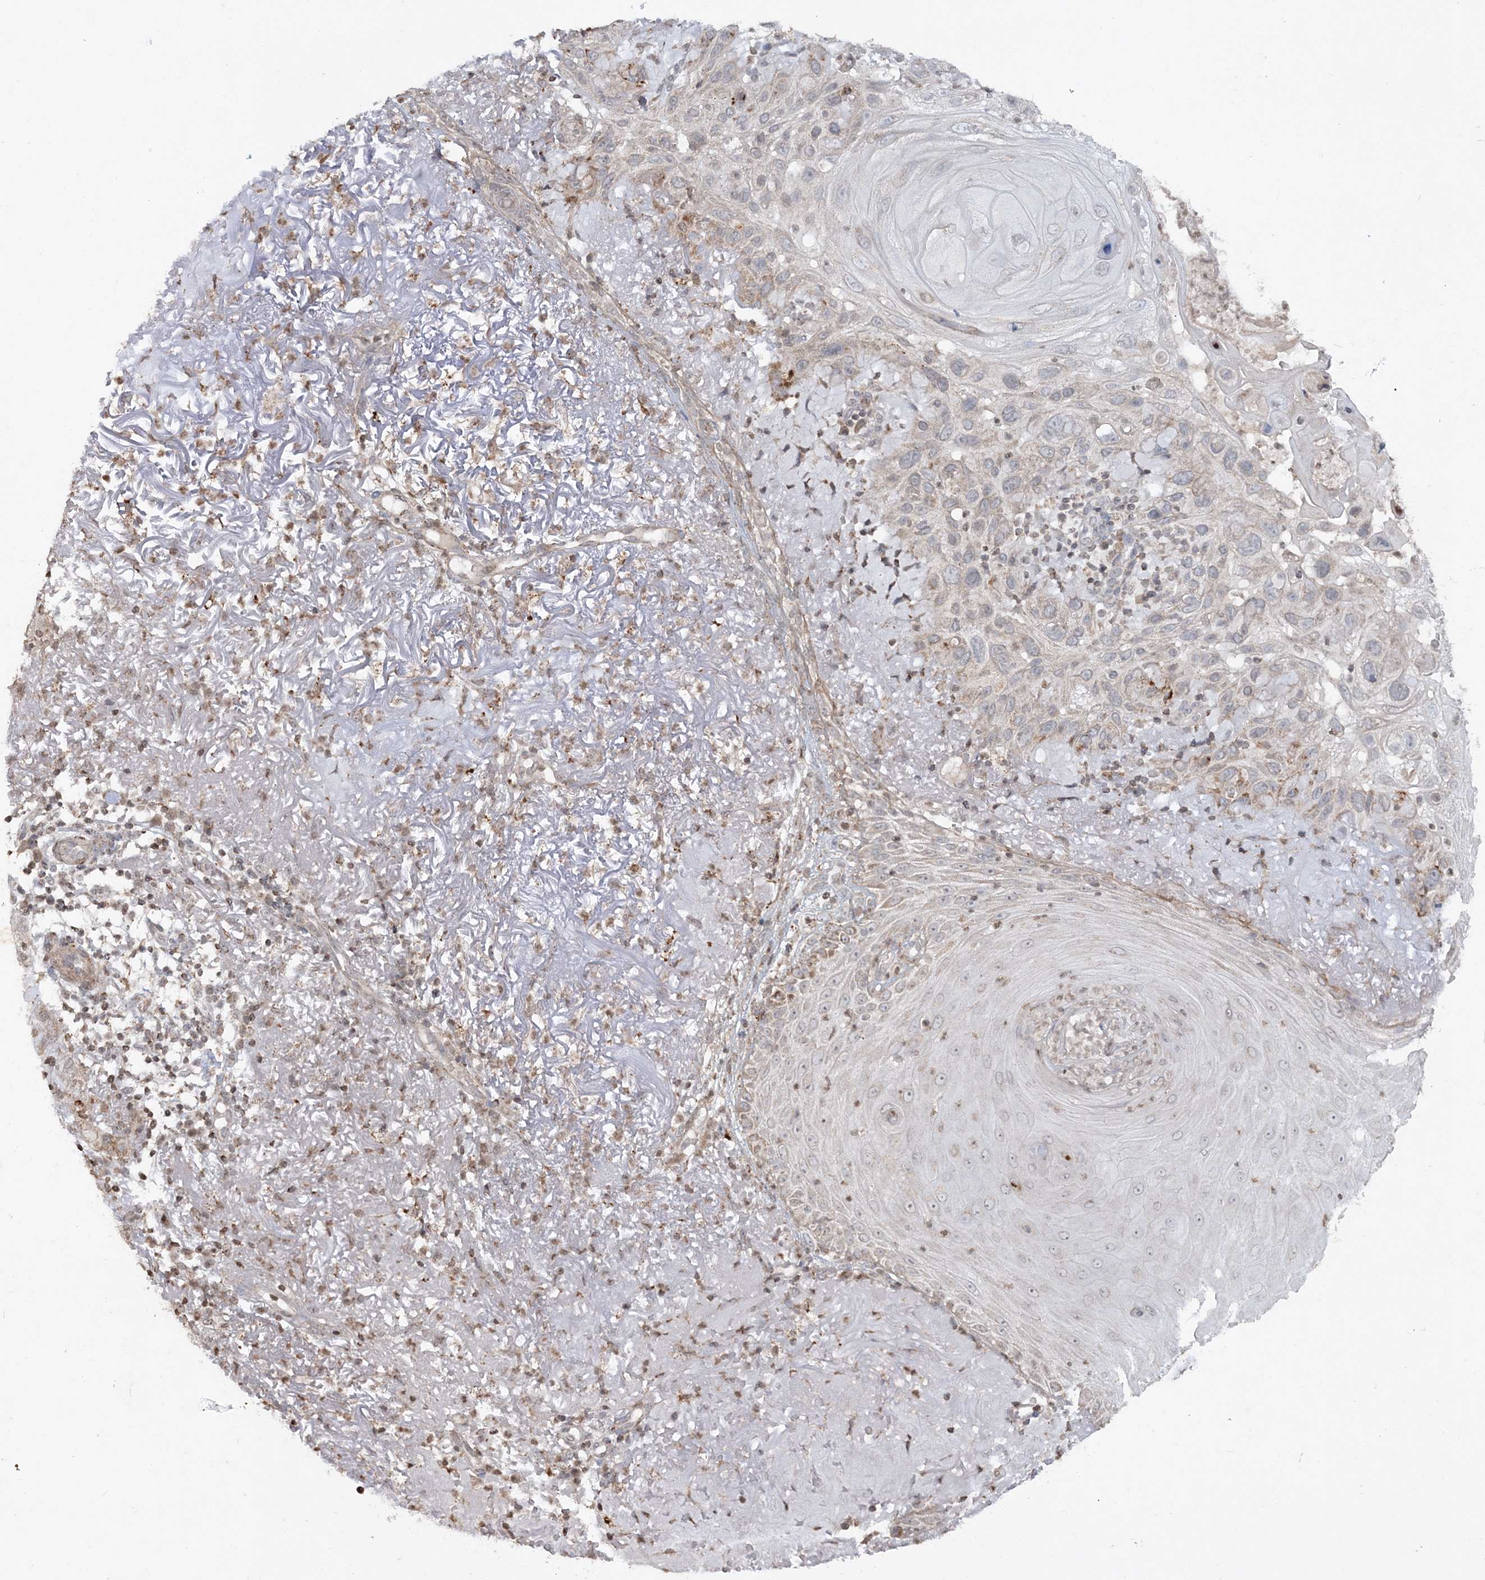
{"staining": {"intensity": "weak", "quantity": "<25%", "location": "cytoplasmic/membranous"}, "tissue": "skin cancer", "cell_type": "Tumor cells", "image_type": "cancer", "snomed": [{"axis": "morphology", "description": "Normal tissue, NOS"}, {"axis": "morphology", "description": "Squamous cell carcinoma, NOS"}, {"axis": "topography", "description": "Skin"}], "caption": "IHC image of neoplastic tissue: human skin squamous cell carcinoma stained with DAB (3,3'-diaminobenzidine) exhibits no significant protein staining in tumor cells. (Immunohistochemistry, brightfield microscopy, high magnification).", "gene": "TTC7A", "patient": {"sex": "female", "age": 96}}